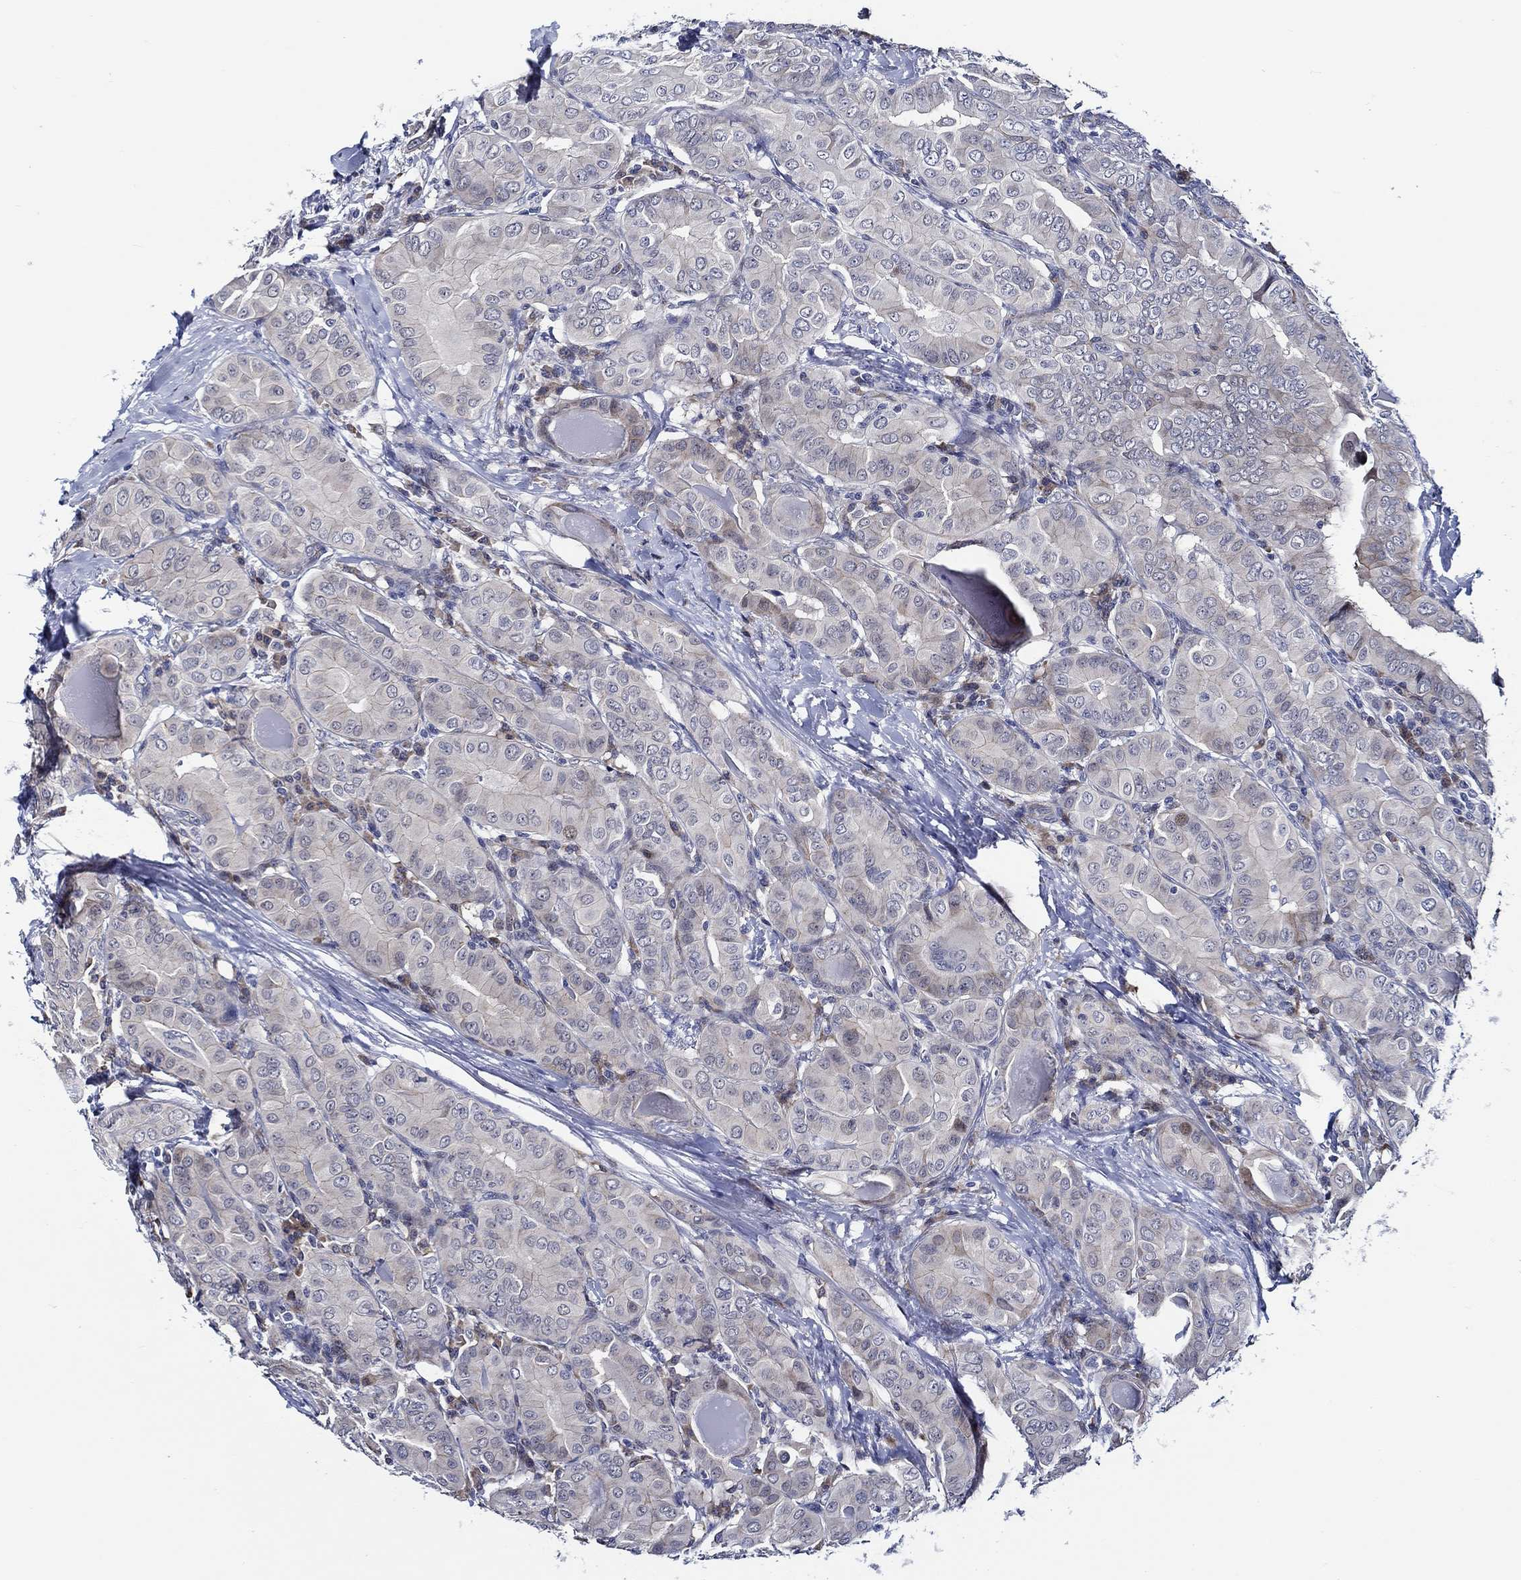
{"staining": {"intensity": "negative", "quantity": "none", "location": "none"}, "tissue": "thyroid cancer", "cell_type": "Tumor cells", "image_type": "cancer", "snomed": [{"axis": "morphology", "description": "Papillary adenocarcinoma, NOS"}, {"axis": "topography", "description": "Thyroid gland"}], "caption": "Histopathology image shows no significant protein positivity in tumor cells of thyroid cancer.", "gene": "C8orf48", "patient": {"sex": "female", "age": 37}}